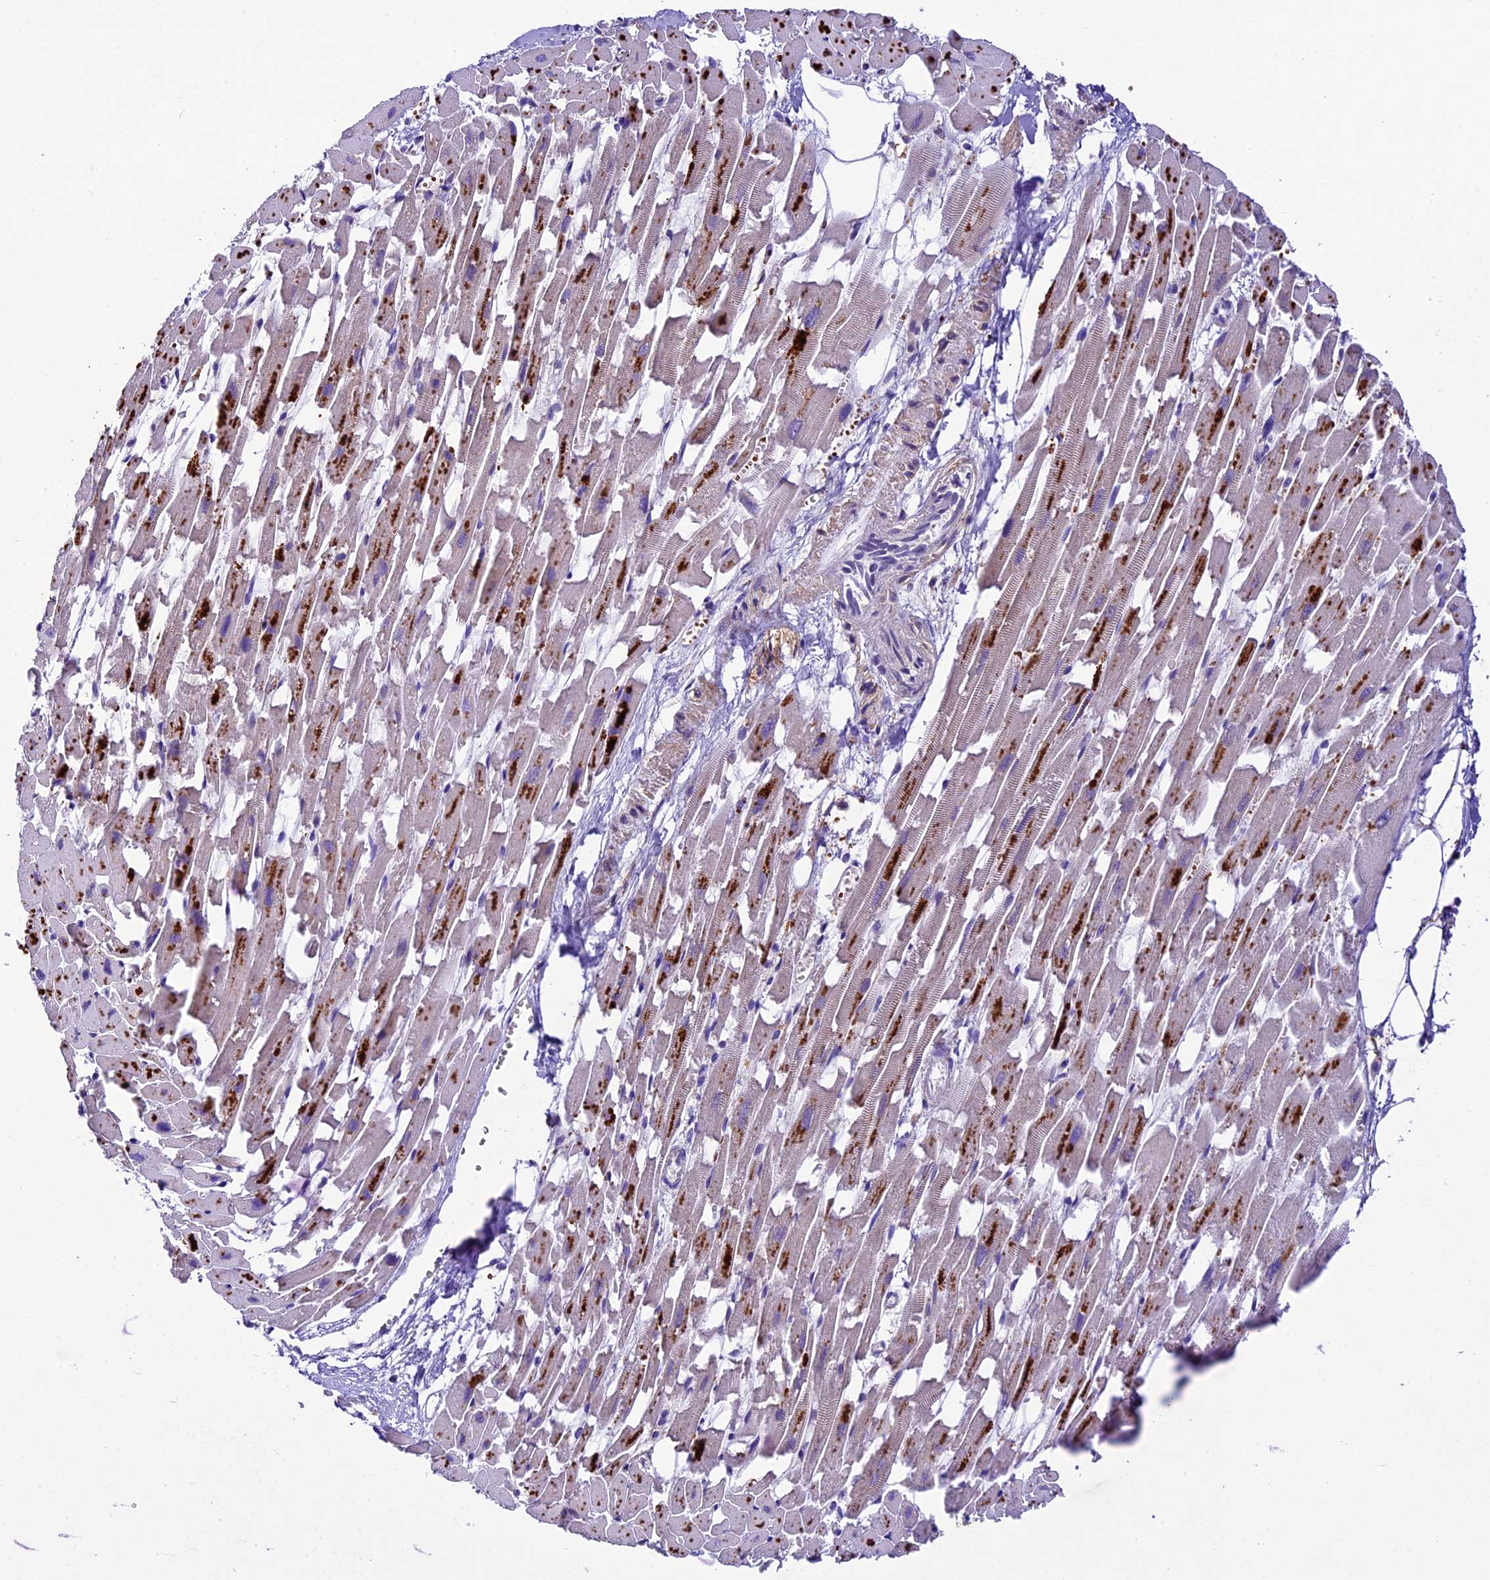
{"staining": {"intensity": "moderate", "quantity": "<25%", "location": "cytoplasmic/membranous"}, "tissue": "heart muscle", "cell_type": "Cardiomyocytes", "image_type": "normal", "snomed": [{"axis": "morphology", "description": "Normal tissue, NOS"}, {"axis": "topography", "description": "Heart"}], "caption": "High-power microscopy captured an IHC micrograph of normal heart muscle, revealing moderate cytoplasmic/membranous staining in about <25% of cardiomyocytes. (brown staining indicates protein expression, while blue staining denotes nuclei).", "gene": "CILP2", "patient": {"sex": "female", "age": 64}}